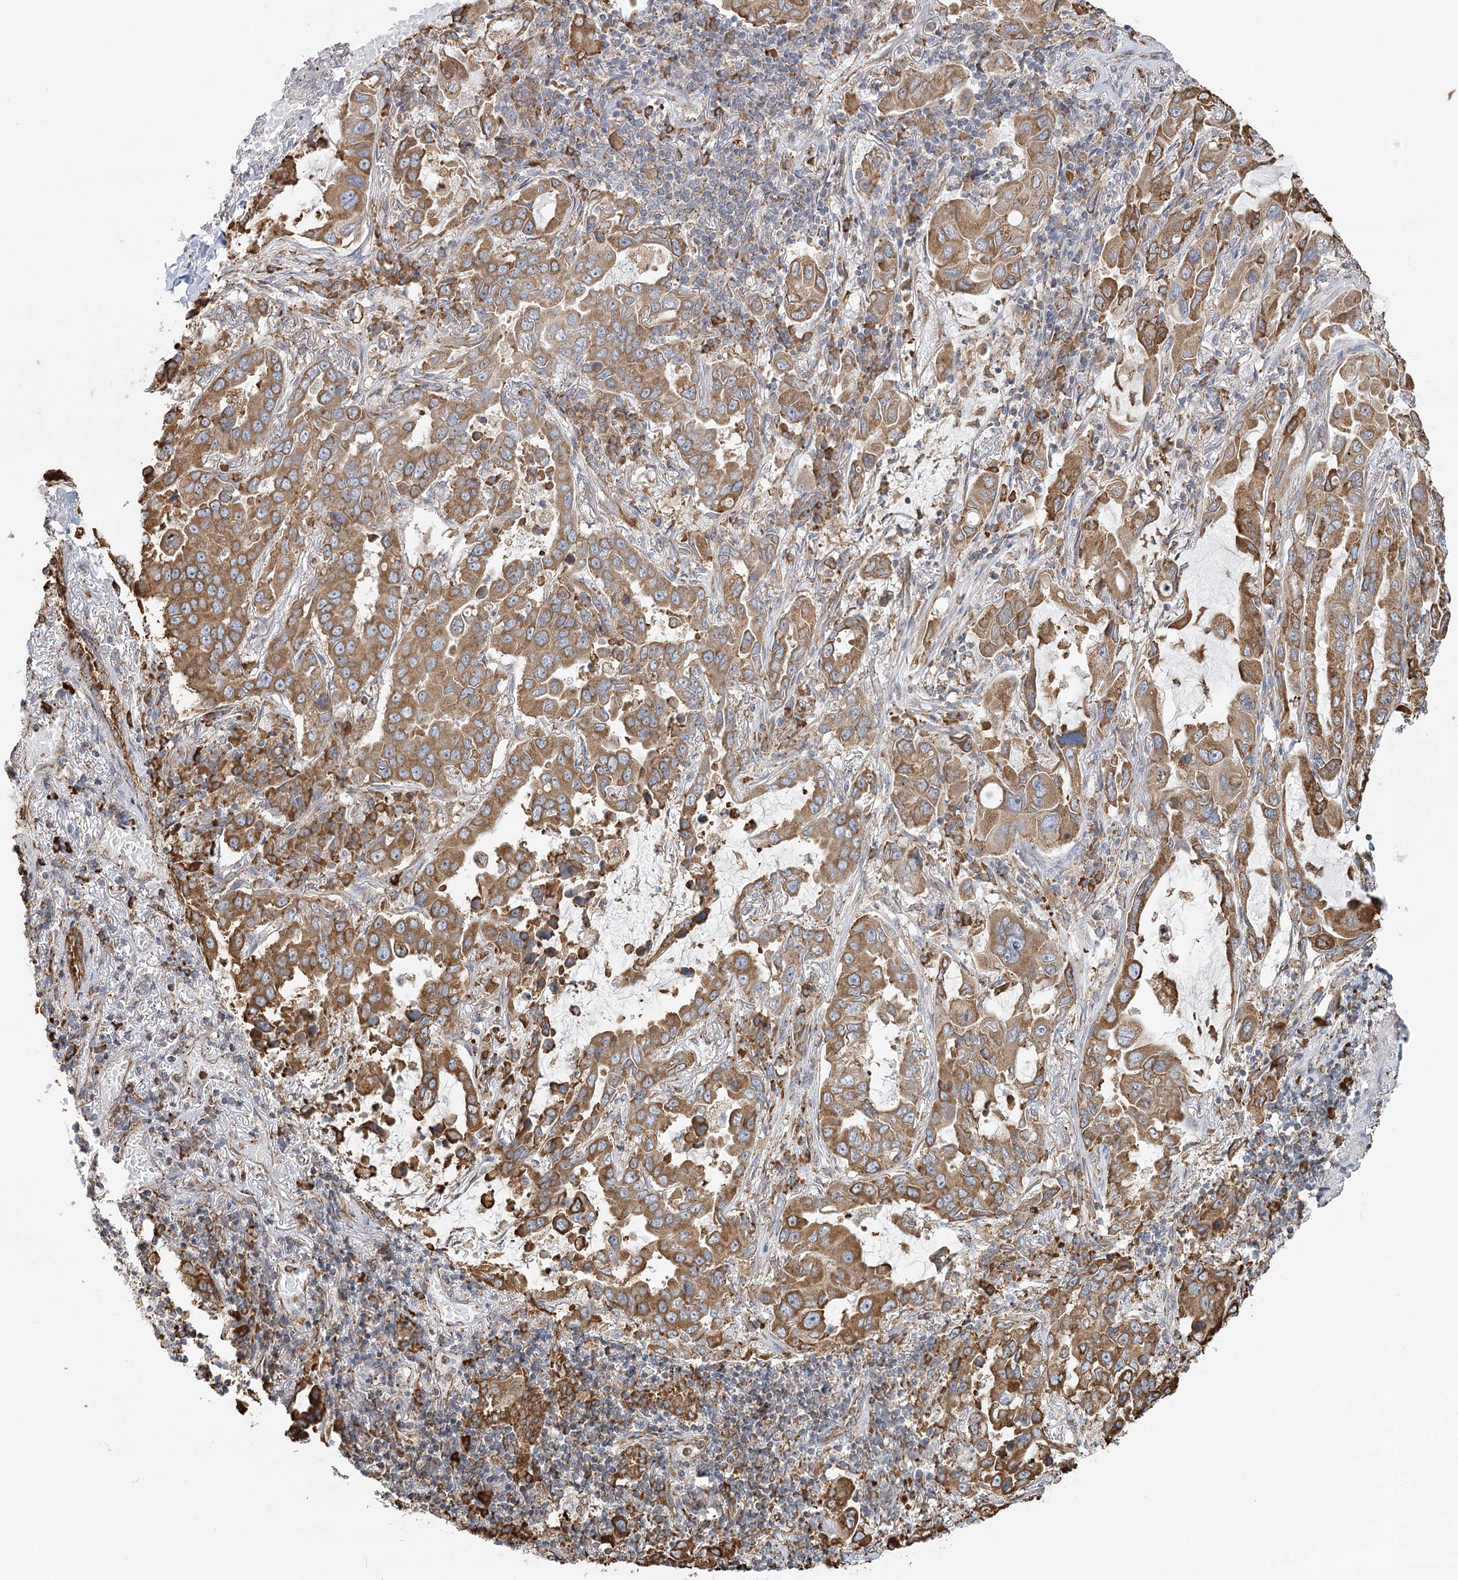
{"staining": {"intensity": "moderate", "quantity": ">75%", "location": "cytoplasmic/membranous"}, "tissue": "lung cancer", "cell_type": "Tumor cells", "image_type": "cancer", "snomed": [{"axis": "morphology", "description": "Adenocarcinoma, NOS"}, {"axis": "topography", "description": "Lung"}], "caption": "Immunohistochemical staining of adenocarcinoma (lung) exhibits medium levels of moderate cytoplasmic/membranous protein staining in about >75% of tumor cells. The staining was performed using DAB (3,3'-diaminobenzidine), with brown indicating positive protein expression. Nuclei are stained blue with hematoxylin.", "gene": "TAS1R1", "patient": {"sex": "male", "age": 64}}